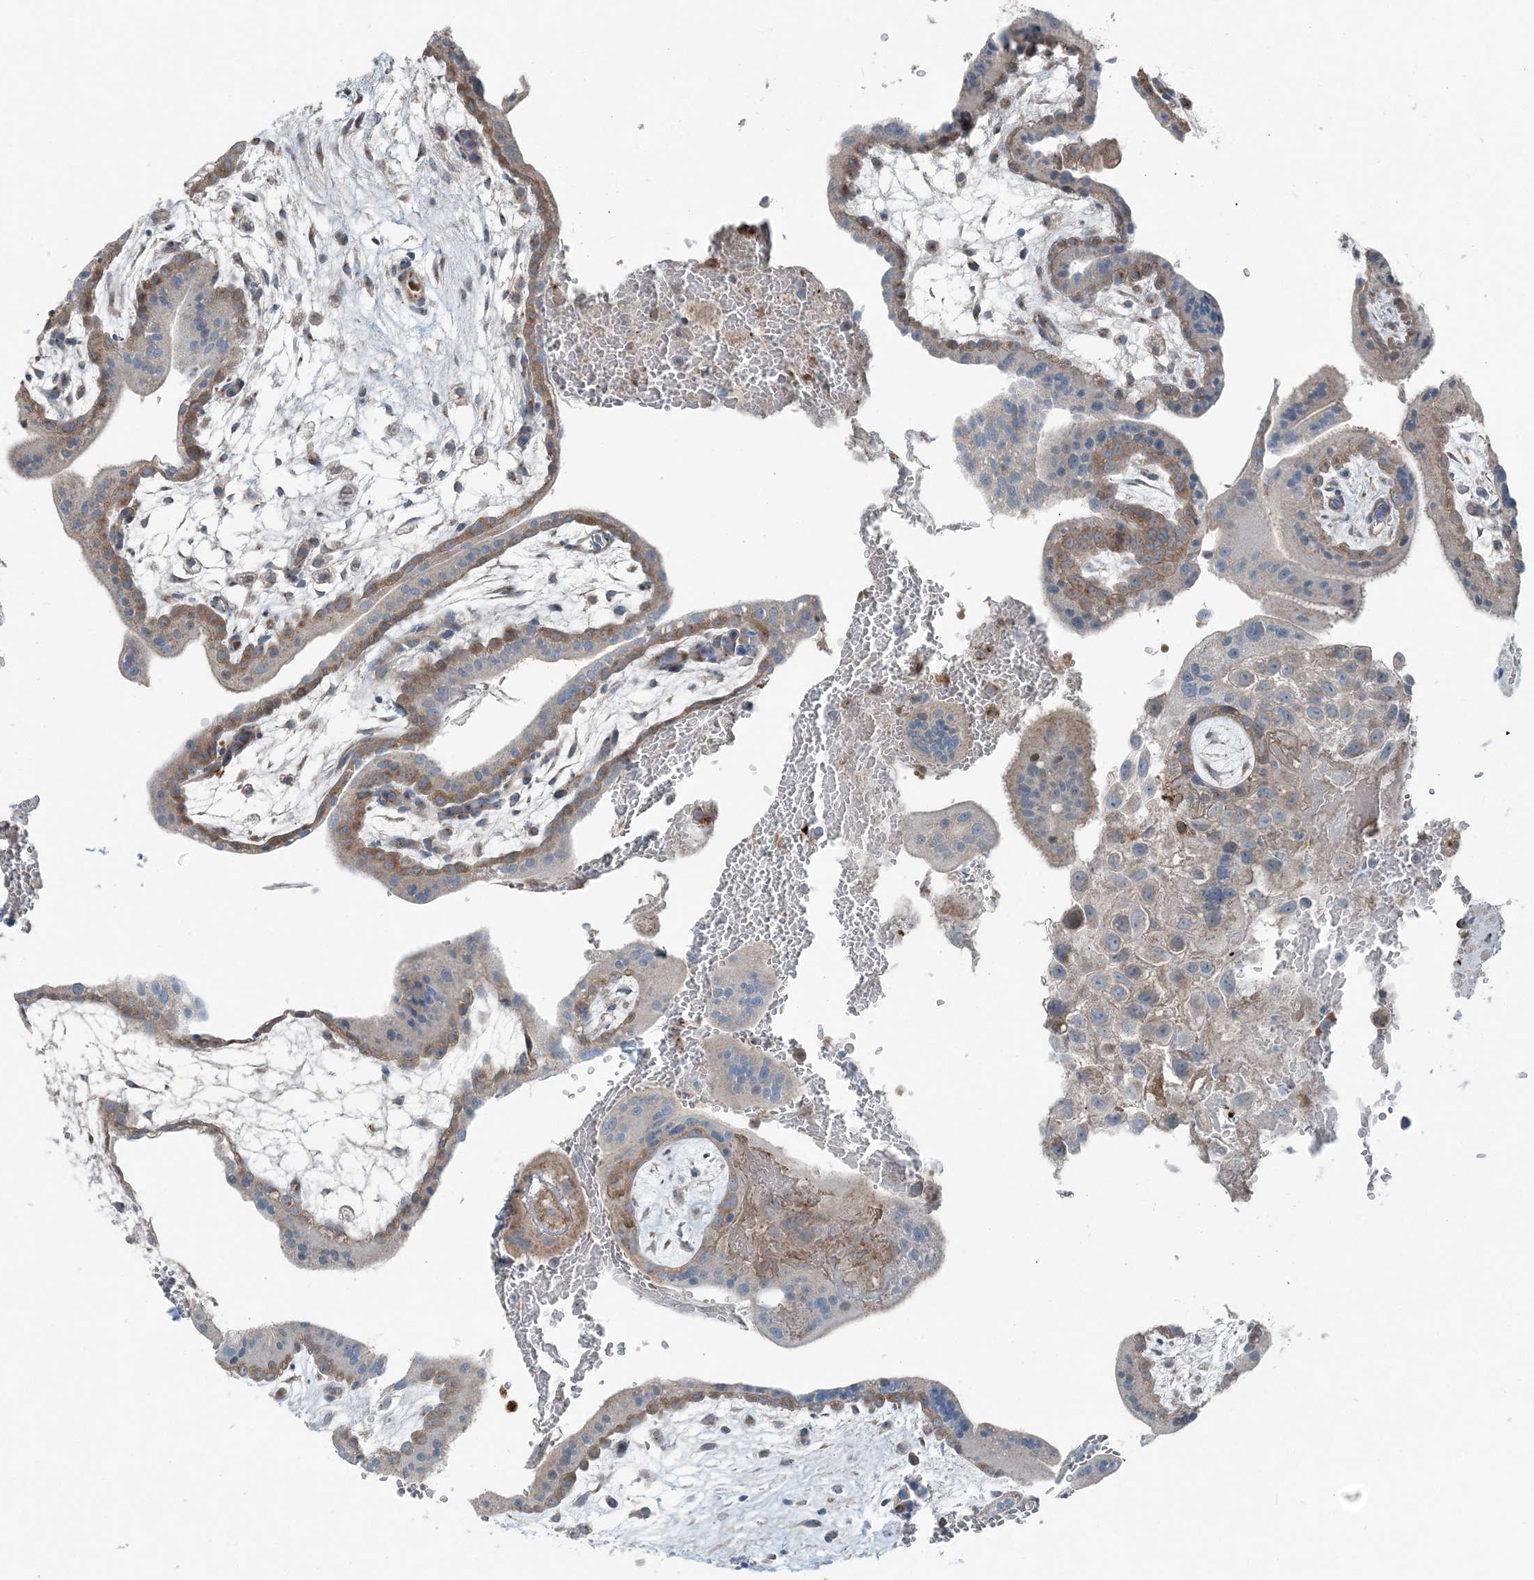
{"staining": {"intensity": "weak", "quantity": ">75%", "location": "cytoplasmic/membranous"}, "tissue": "placenta", "cell_type": "Decidual cells", "image_type": "normal", "snomed": [{"axis": "morphology", "description": "Normal tissue, NOS"}, {"axis": "topography", "description": "Placenta"}], "caption": "Placenta stained with immunohistochemistry (IHC) exhibits weak cytoplasmic/membranous positivity in about >75% of decidual cells.", "gene": "KY", "patient": {"sex": "female", "age": 35}}